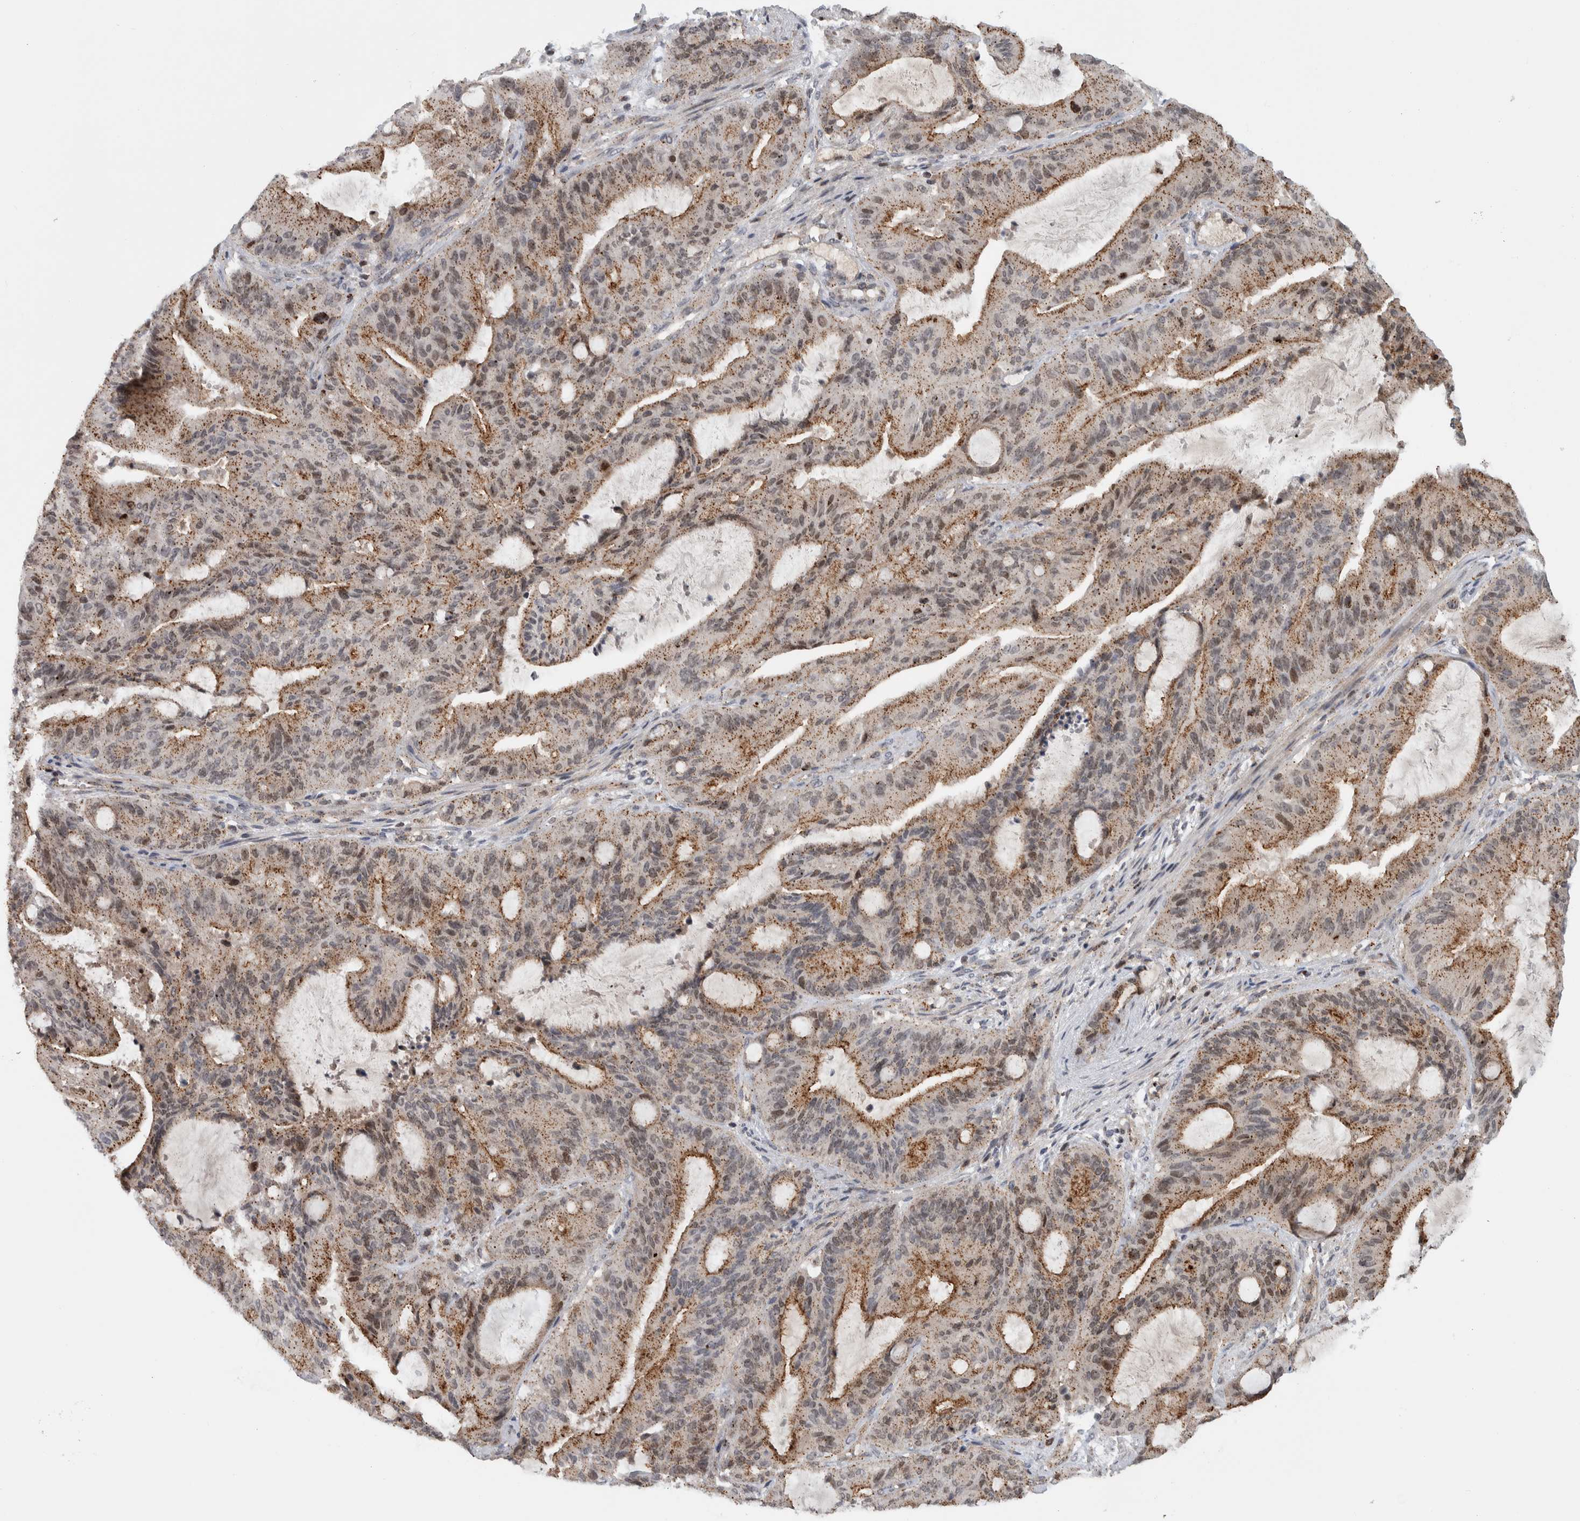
{"staining": {"intensity": "moderate", "quantity": ">75%", "location": "cytoplasmic/membranous"}, "tissue": "liver cancer", "cell_type": "Tumor cells", "image_type": "cancer", "snomed": [{"axis": "morphology", "description": "Normal tissue, NOS"}, {"axis": "morphology", "description": "Cholangiocarcinoma"}, {"axis": "topography", "description": "Liver"}, {"axis": "topography", "description": "Peripheral nerve tissue"}], "caption": "Human cholangiocarcinoma (liver) stained with a protein marker demonstrates moderate staining in tumor cells.", "gene": "MSL1", "patient": {"sex": "female", "age": 73}}